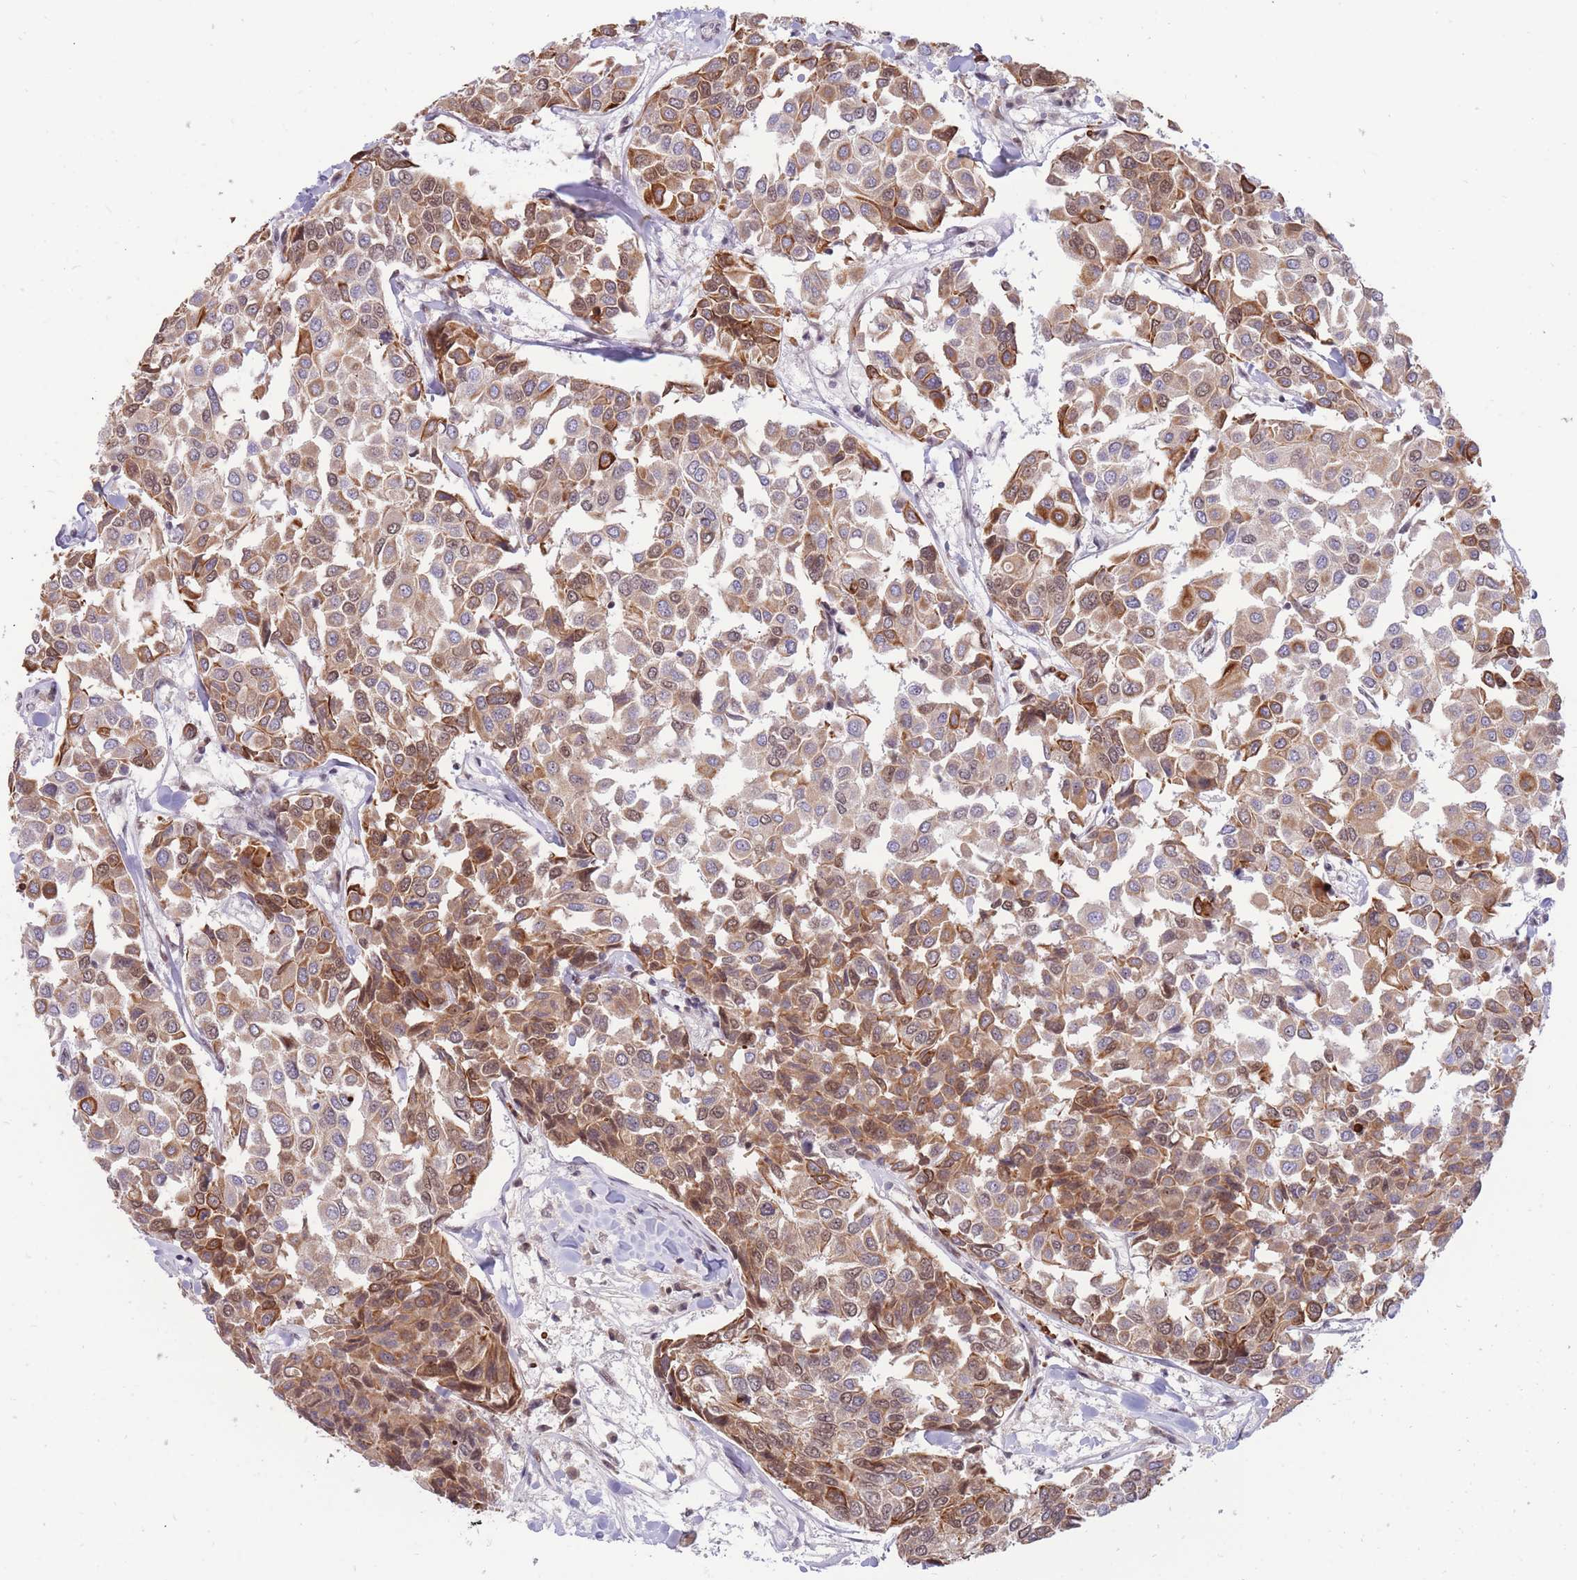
{"staining": {"intensity": "moderate", "quantity": ">75%", "location": "cytoplasmic/membranous,nuclear"}, "tissue": "breast cancer", "cell_type": "Tumor cells", "image_type": "cancer", "snomed": [{"axis": "morphology", "description": "Duct carcinoma"}, {"axis": "topography", "description": "Breast"}], "caption": "Immunohistochemistry histopathology image of human intraductal carcinoma (breast) stained for a protein (brown), which demonstrates medium levels of moderate cytoplasmic/membranous and nuclear staining in about >75% of tumor cells.", "gene": "TARBP2", "patient": {"sex": "female", "age": 55}}